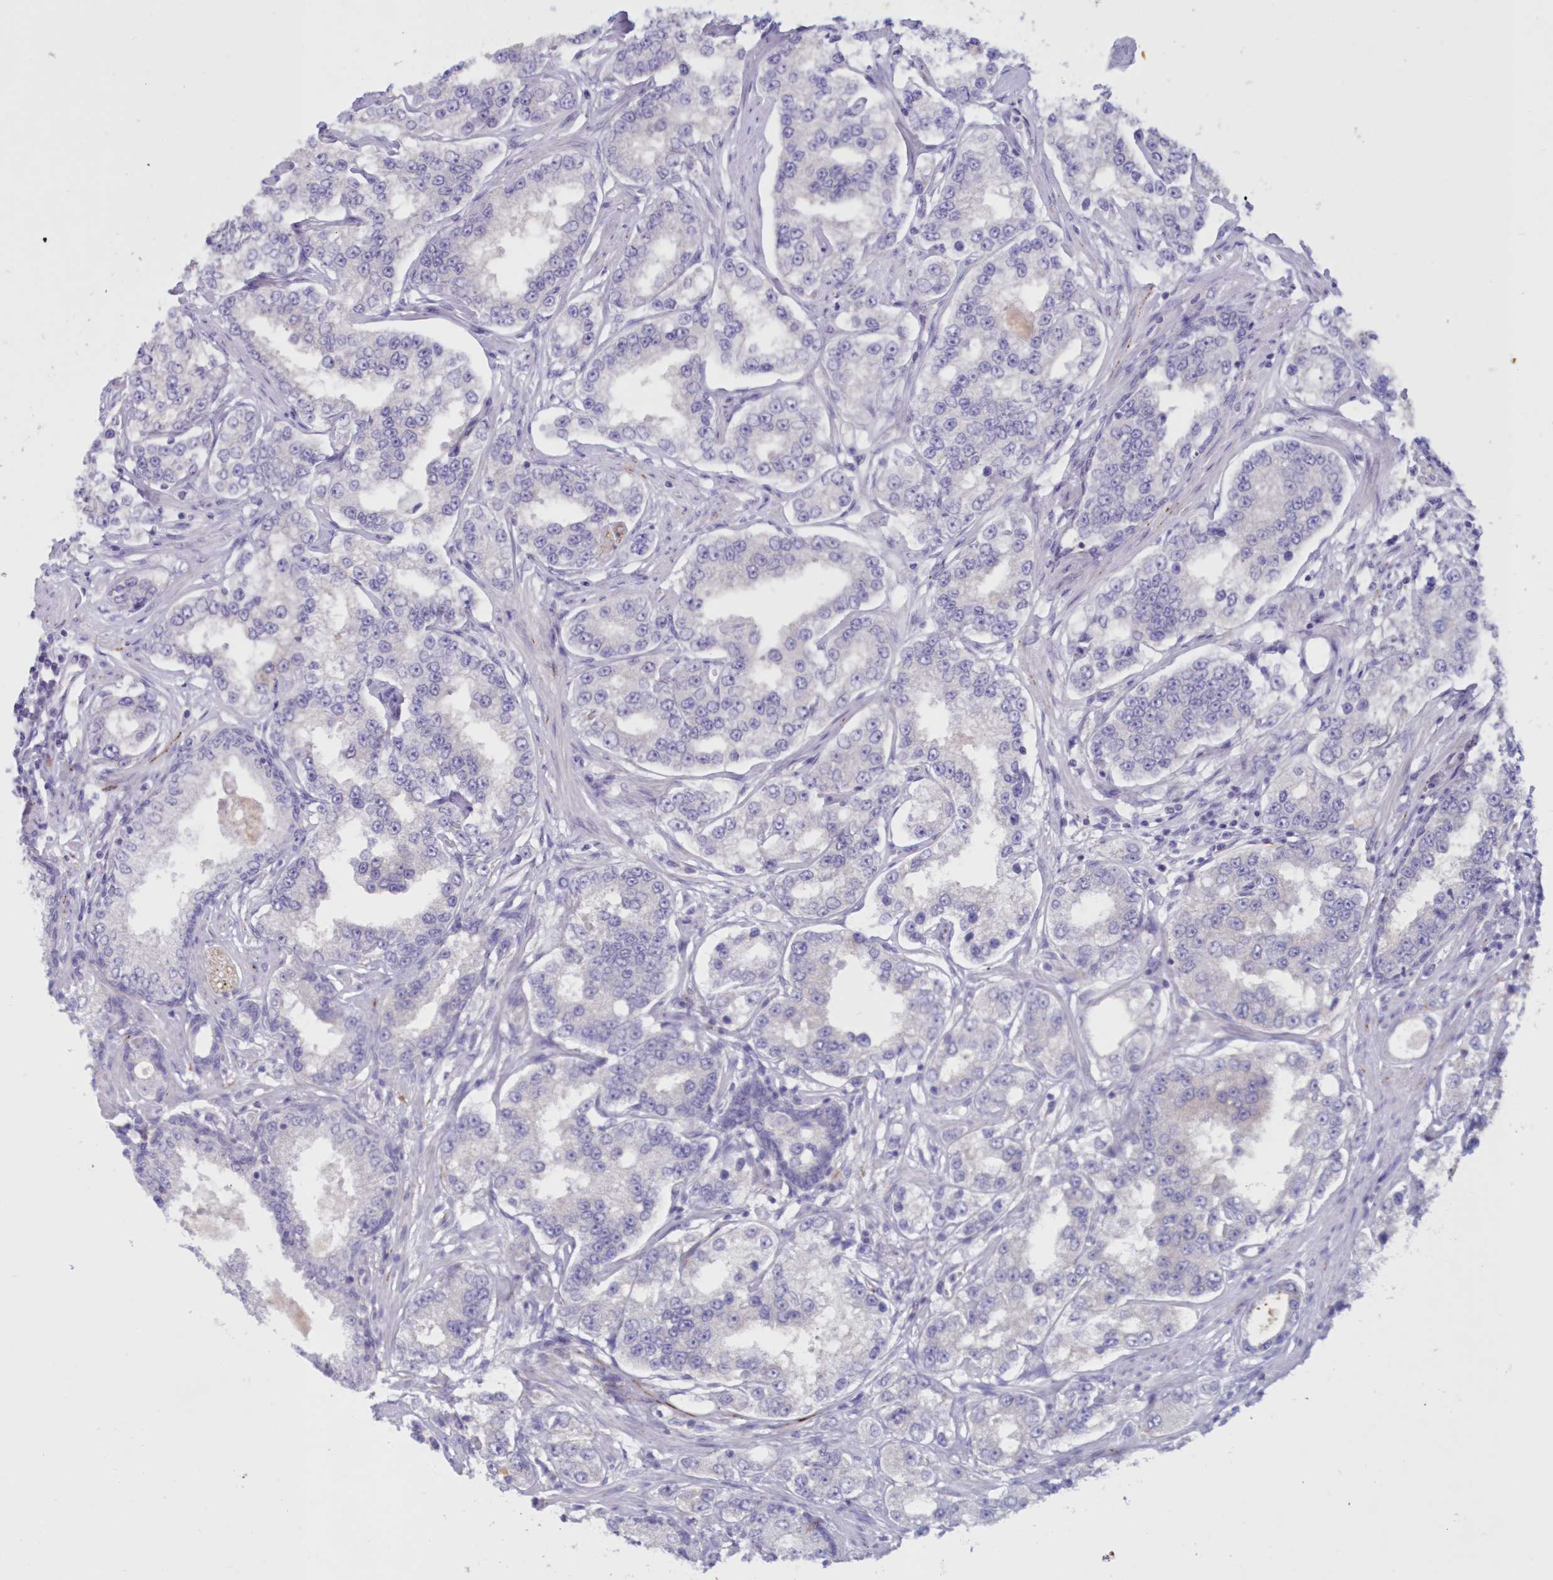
{"staining": {"intensity": "negative", "quantity": "none", "location": "none"}, "tissue": "prostate cancer", "cell_type": "Tumor cells", "image_type": "cancer", "snomed": [{"axis": "morphology", "description": "Normal tissue, NOS"}, {"axis": "morphology", "description": "Adenocarcinoma, High grade"}, {"axis": "topography", "description": "Prostate"}], "caption": "Micrograph shows no protein staining in tumor cells of adenocarcinoma (high-grade) (prostate) tissue.", "gene": "SNED1", "patient": {"sex": "male", "age": 83}}